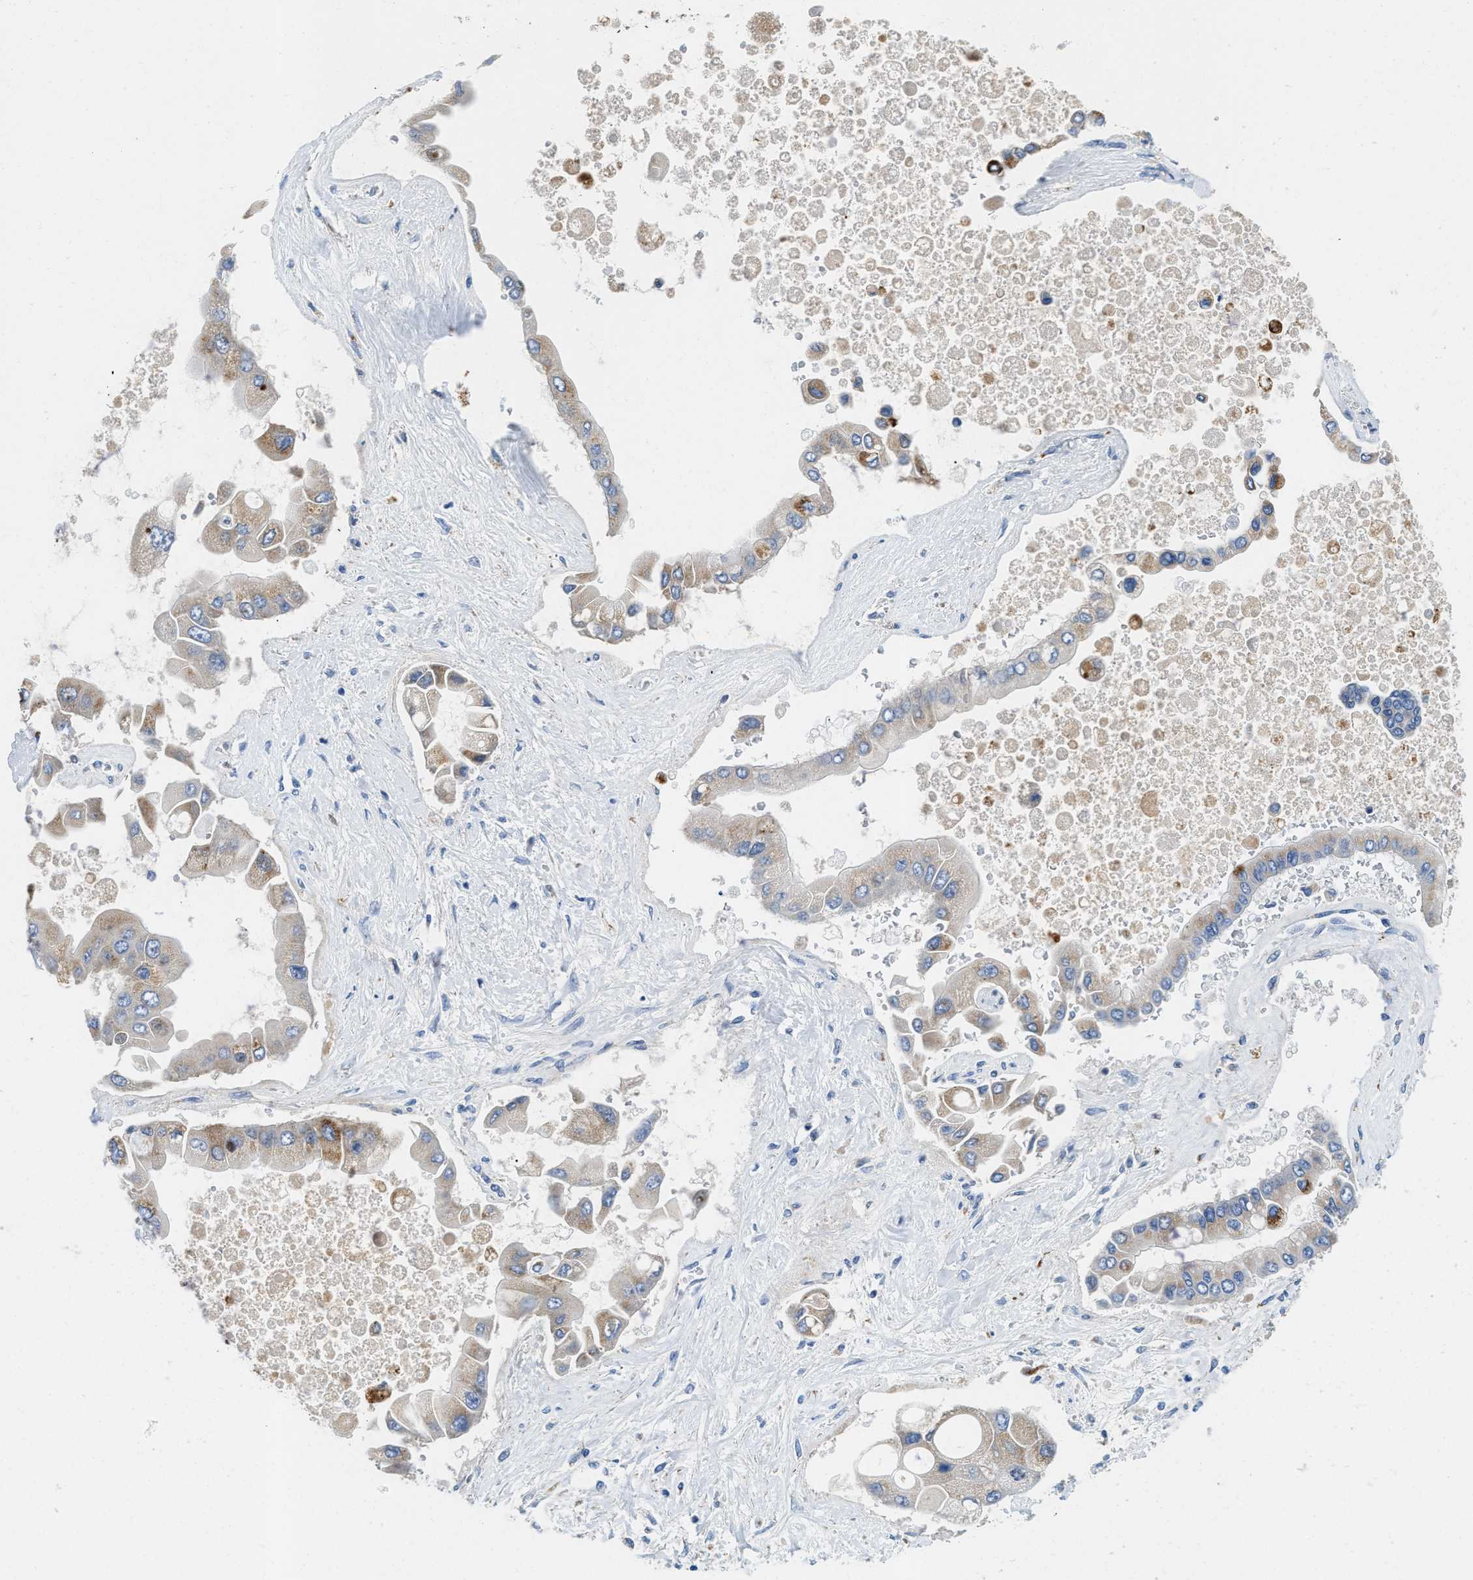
{"staining": {"intensity": "moderate", "quantity": "25%-75%", "location": "cytoplasmic/membranous"}, "tissue": "liver cancer", "cell_type": "Tumor cells", "image_type": "cancer", "snomed": [{"axis": "morphology", "description": "Cholangiocarcinoma"}, {"axis": "topography", "description": "Liver"}], "caption": "DAB immunohistochemical staining of human cholangiocarcinoma (liver) shows moderate cytoplasmic/membranous protein expression in approximately 25%-75% of tumor cells.", "gene": "TSPAN3", "patient": {"sex": "male", "age": 50}}